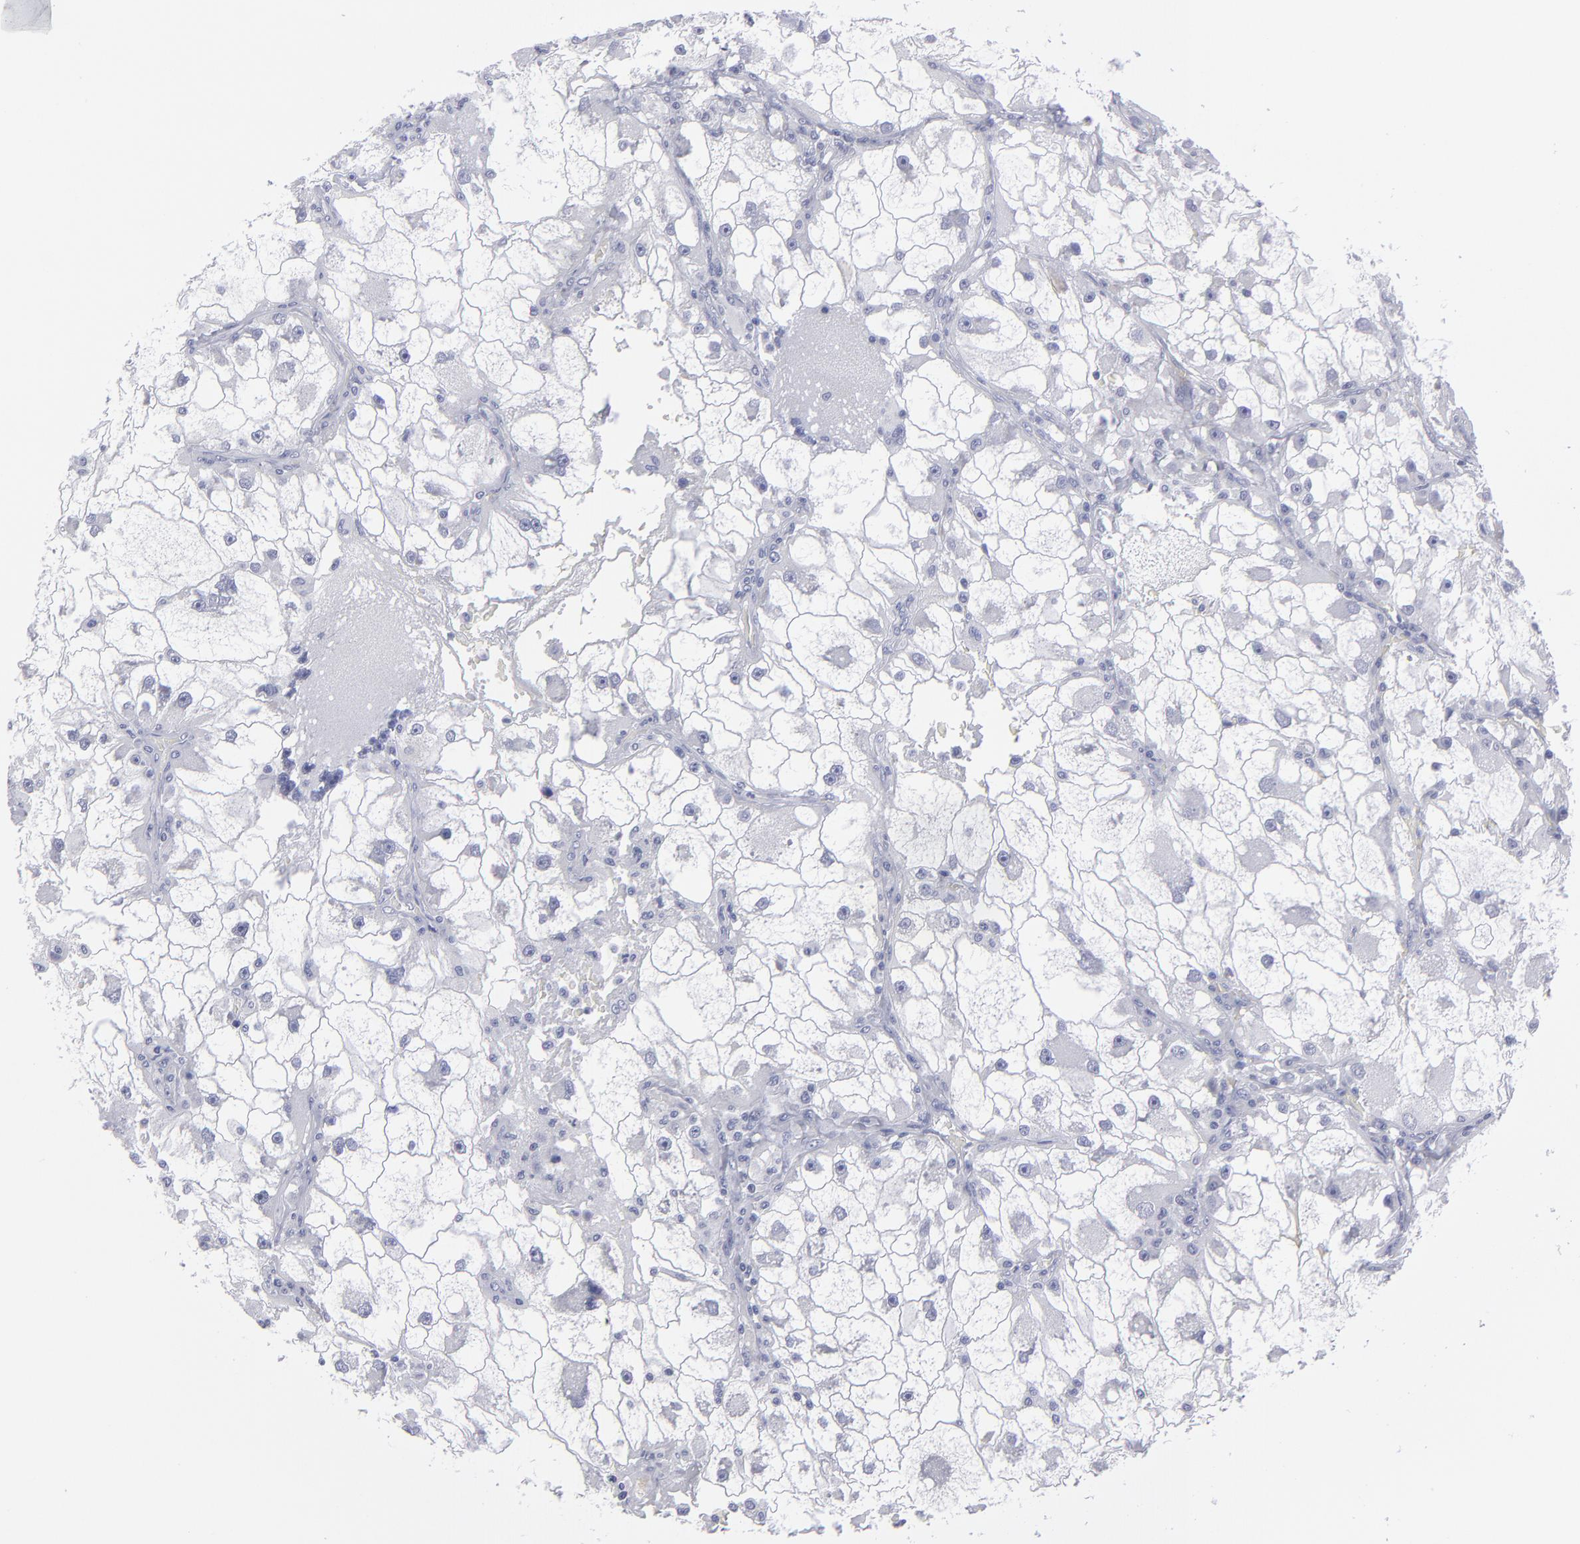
{"staining": {"intensity": "negative", "quantity": "none", "location": "none"}, "tissue": "renal cancer", "cell_type": "Tumor cells", "image_type": "cancer", "snomed": [{"axis": "morphology", "description": "Adenocarcinoma, NOS"}, {"axis": "topography", "description": "Kidney"}], "caption": "The immunohistochemistry (IHC) image has no significant staining in tumor cells of renal cancer tissue.", "gene": "CADM3", "patient": {"sex": "female", "age": 73}}